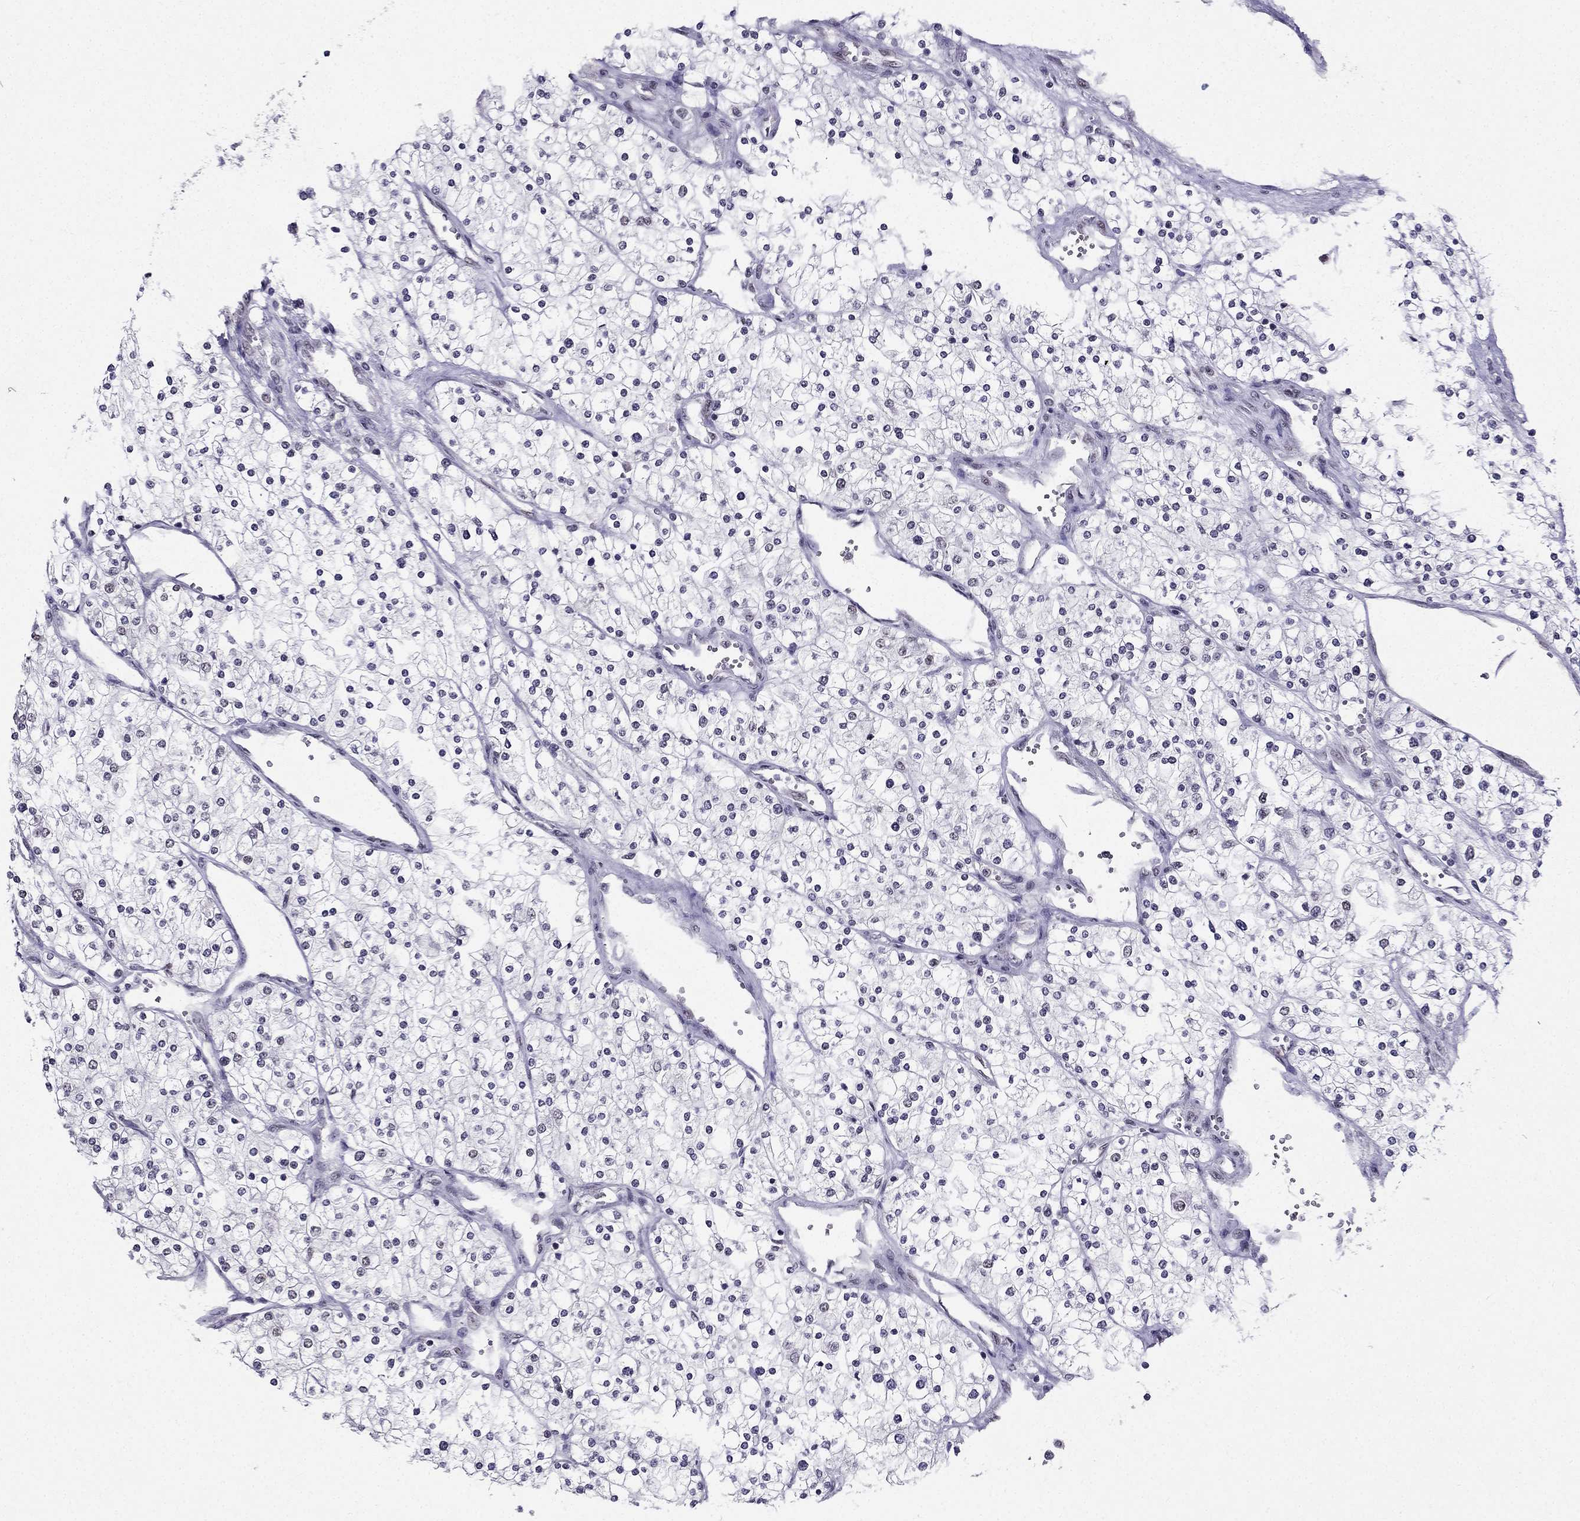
{"staining": {"intensity": "negative", "quantity": "none", "location": "none"}, "tissue": "renal cancer", "cell_type": "Tumor cells", "image_type": "cancer", "snomed": [{"axis": "morphology", "description": "Adenocarcinoma, NOS"}, {"axis": "topography", "description": "Kidney"}], "caption": "IHC image of neoplastic tissue: renal cancer (adenocarcinoma) stained with DAB (3,3'-diaminobenzidine) reveals no significant protein positivity in tumor cells.", "gene": "ZNF420", "patient": {"sex": "male", "age": 80}}